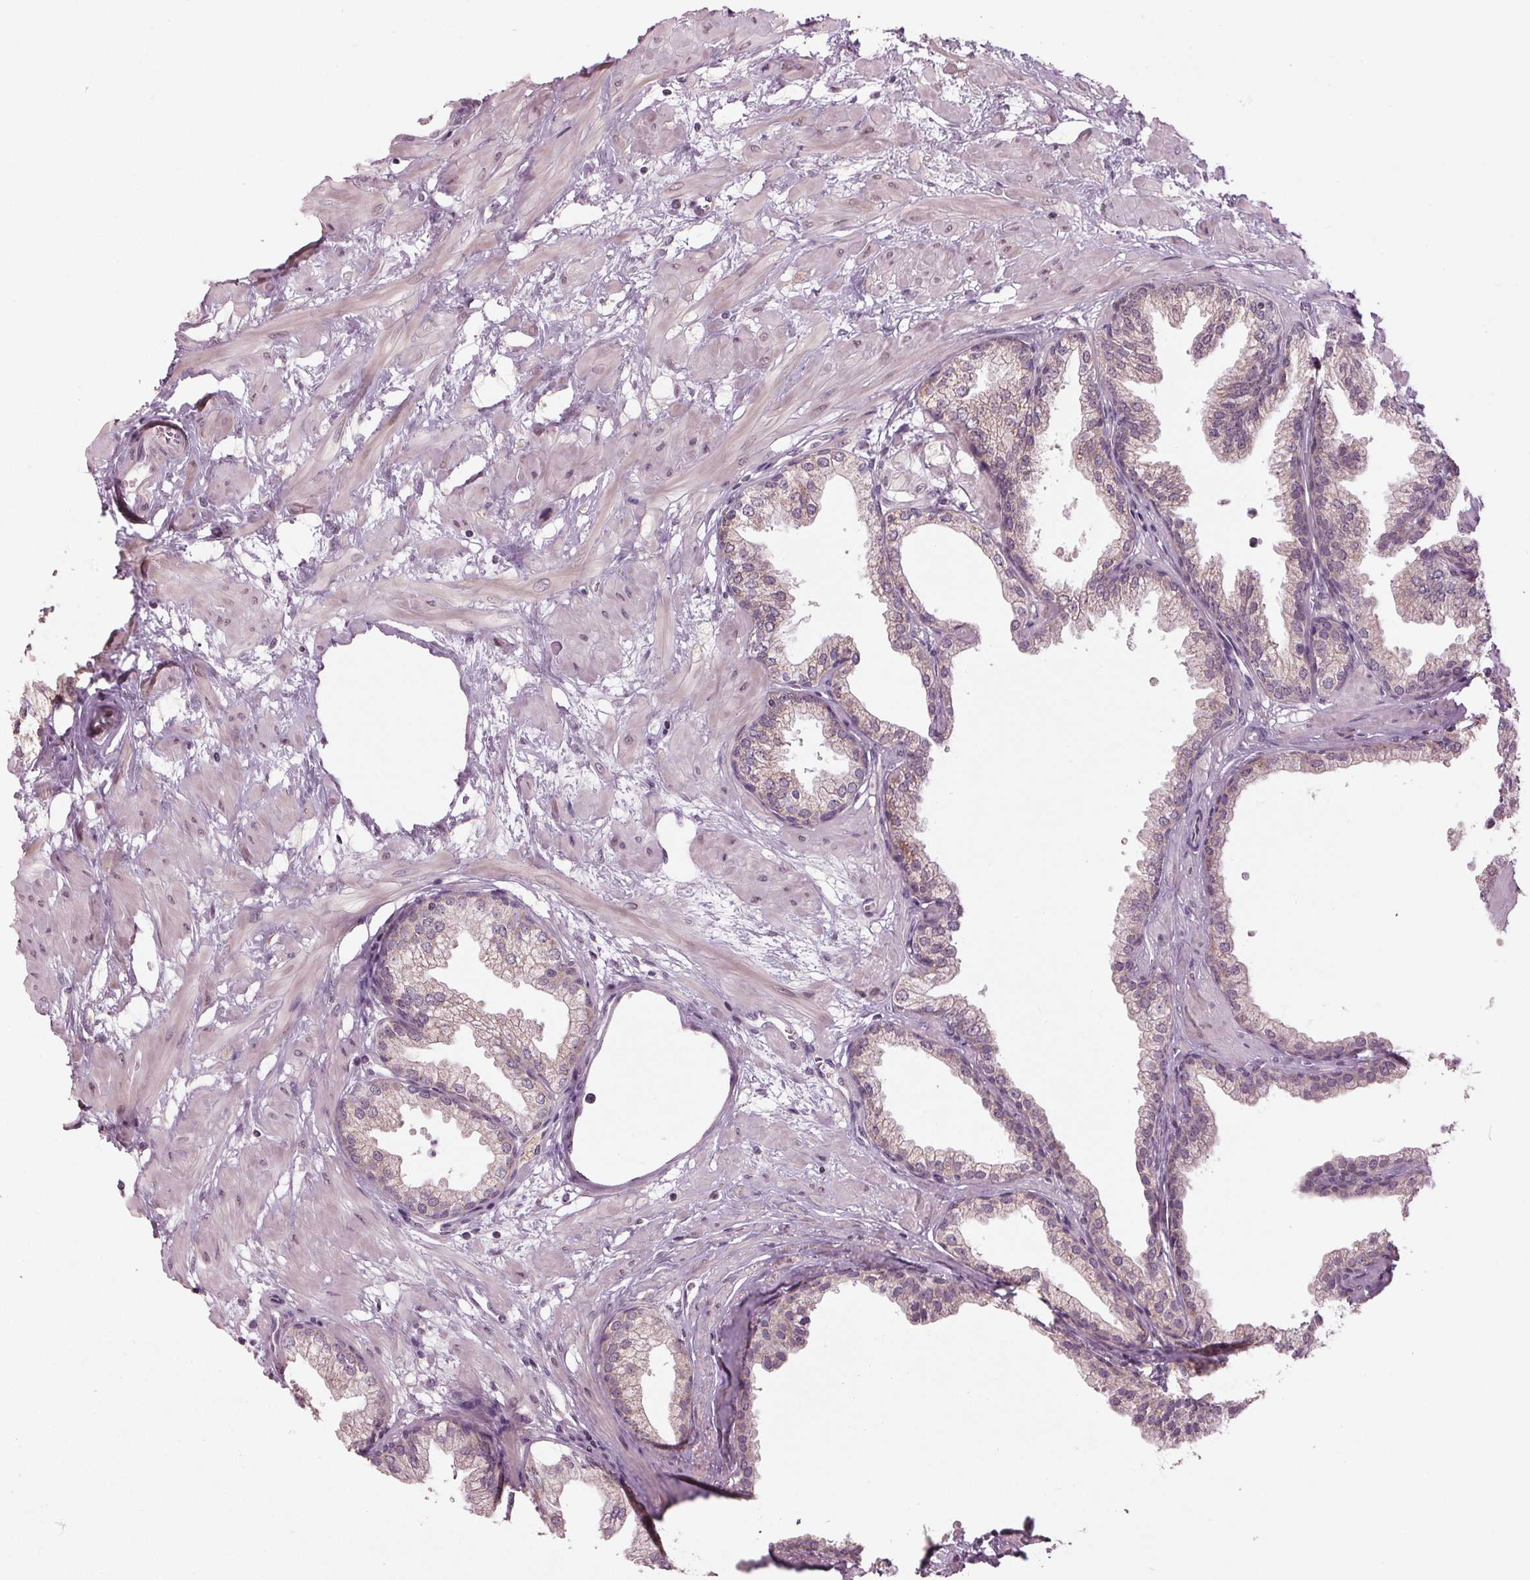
{"staining": {"intensity": "weak", "quantity": "<25%", "location": "cytoplasmic/membranous"}, "tissue": "prostate", "cell_type": "Glandular cells", "image_type": "normal", "snomed": [{"axis": "morphology", "description": "Normal tissue, NOS"}, {"axis": "topography", "description": "Prostate"}], "caption": "An immunohistochemistry micrograph of normal prostate is shown. There is no staining in glandular cells of prostate.", "gene": "ZNF605", "patient": {"sex": "male", "age": 37}}